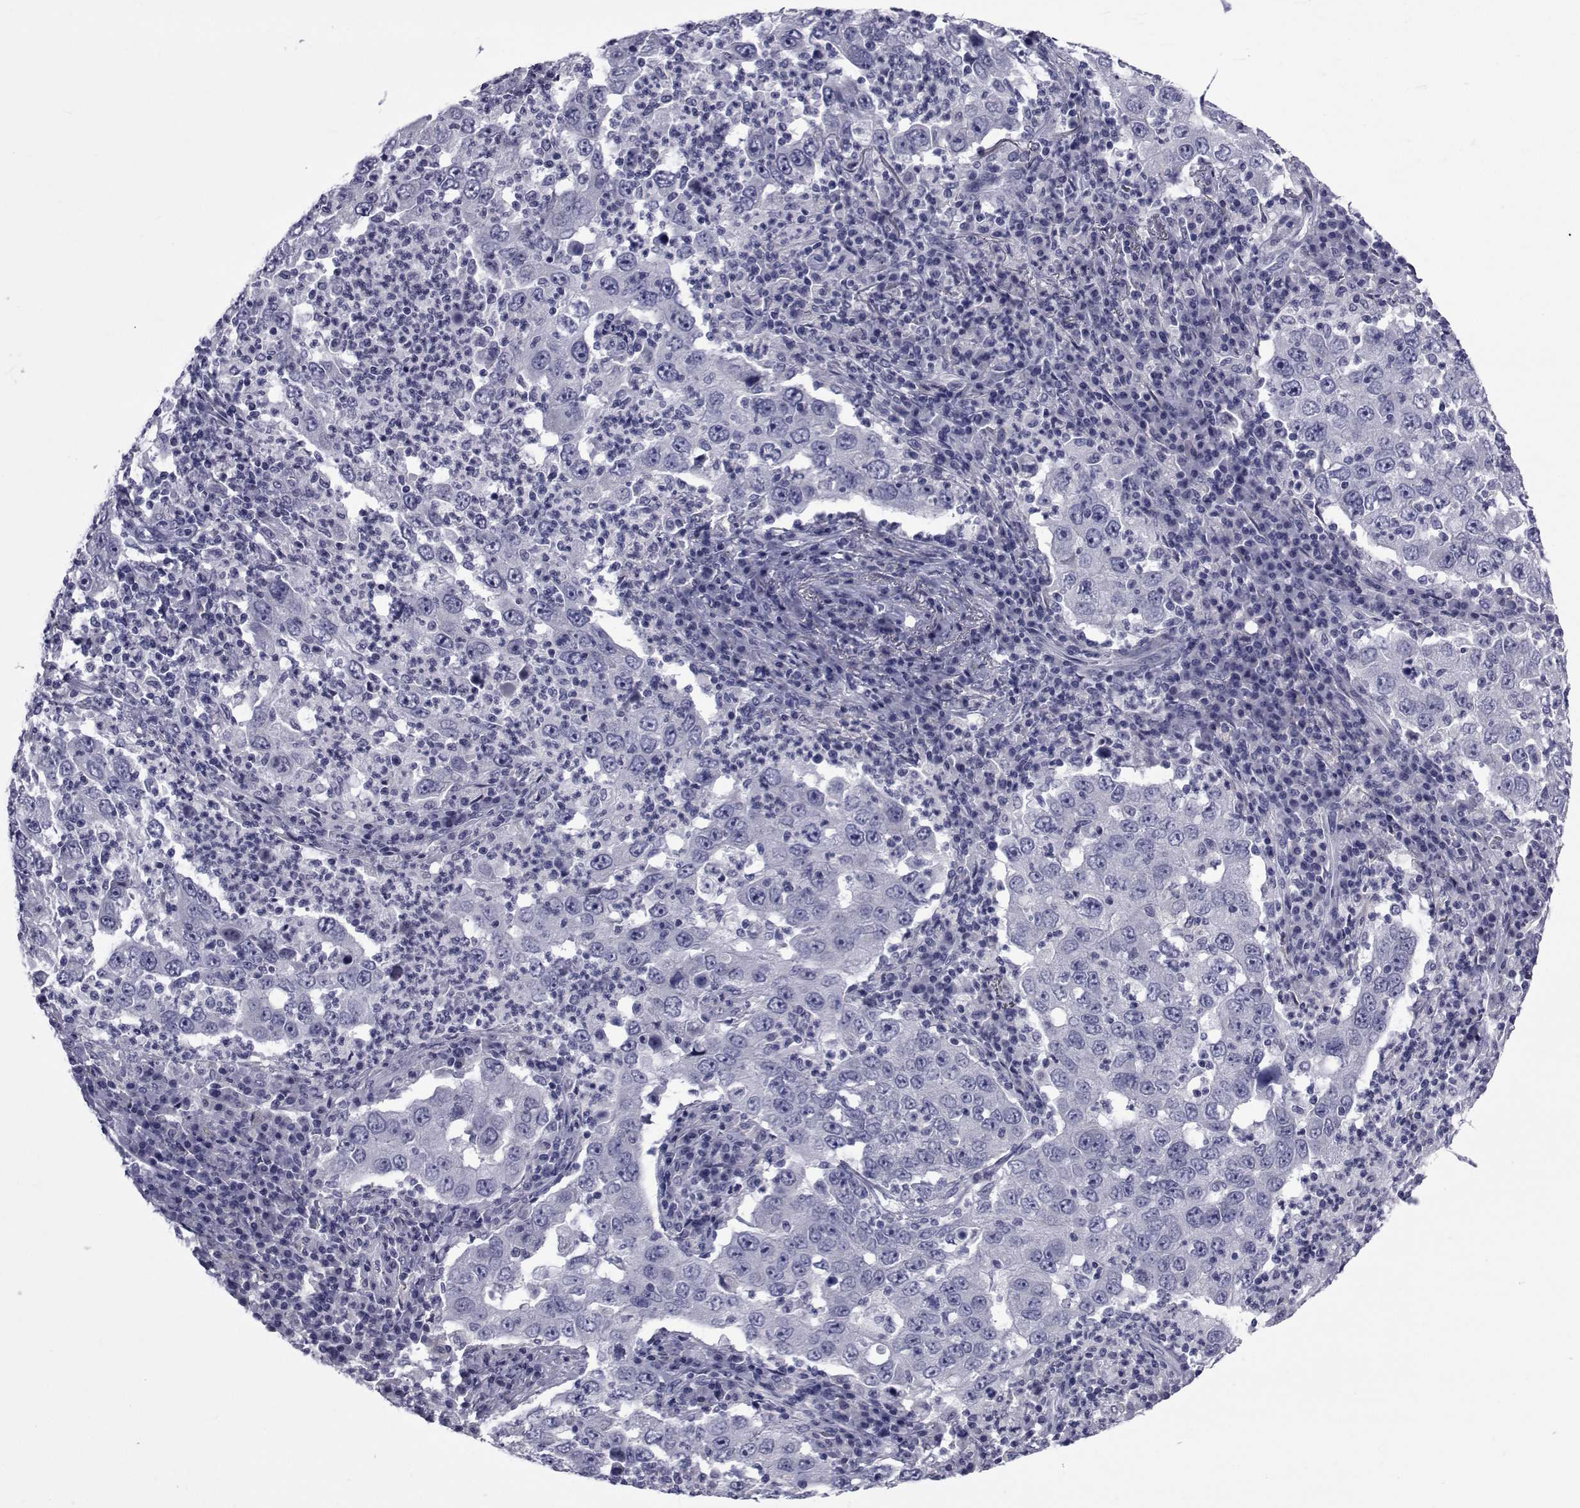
{"staining": {"intensity": "negative", "quantity": "none", "location": "none"}, "tissue": "lung cancer", "cell_type": "Tumor cells", "image_type": "cancer", "snomed": [{"axis": "morphology", "description": "Adenocarcinoma, NOS"}, {"axis": "topography", "description": "Lung"}], "caption": "The image displays no significant expression in tumor cells of adenocarcinoma (lung).", "gene": "GKAP1", "patient": {"sex": "male", "age": 73}}